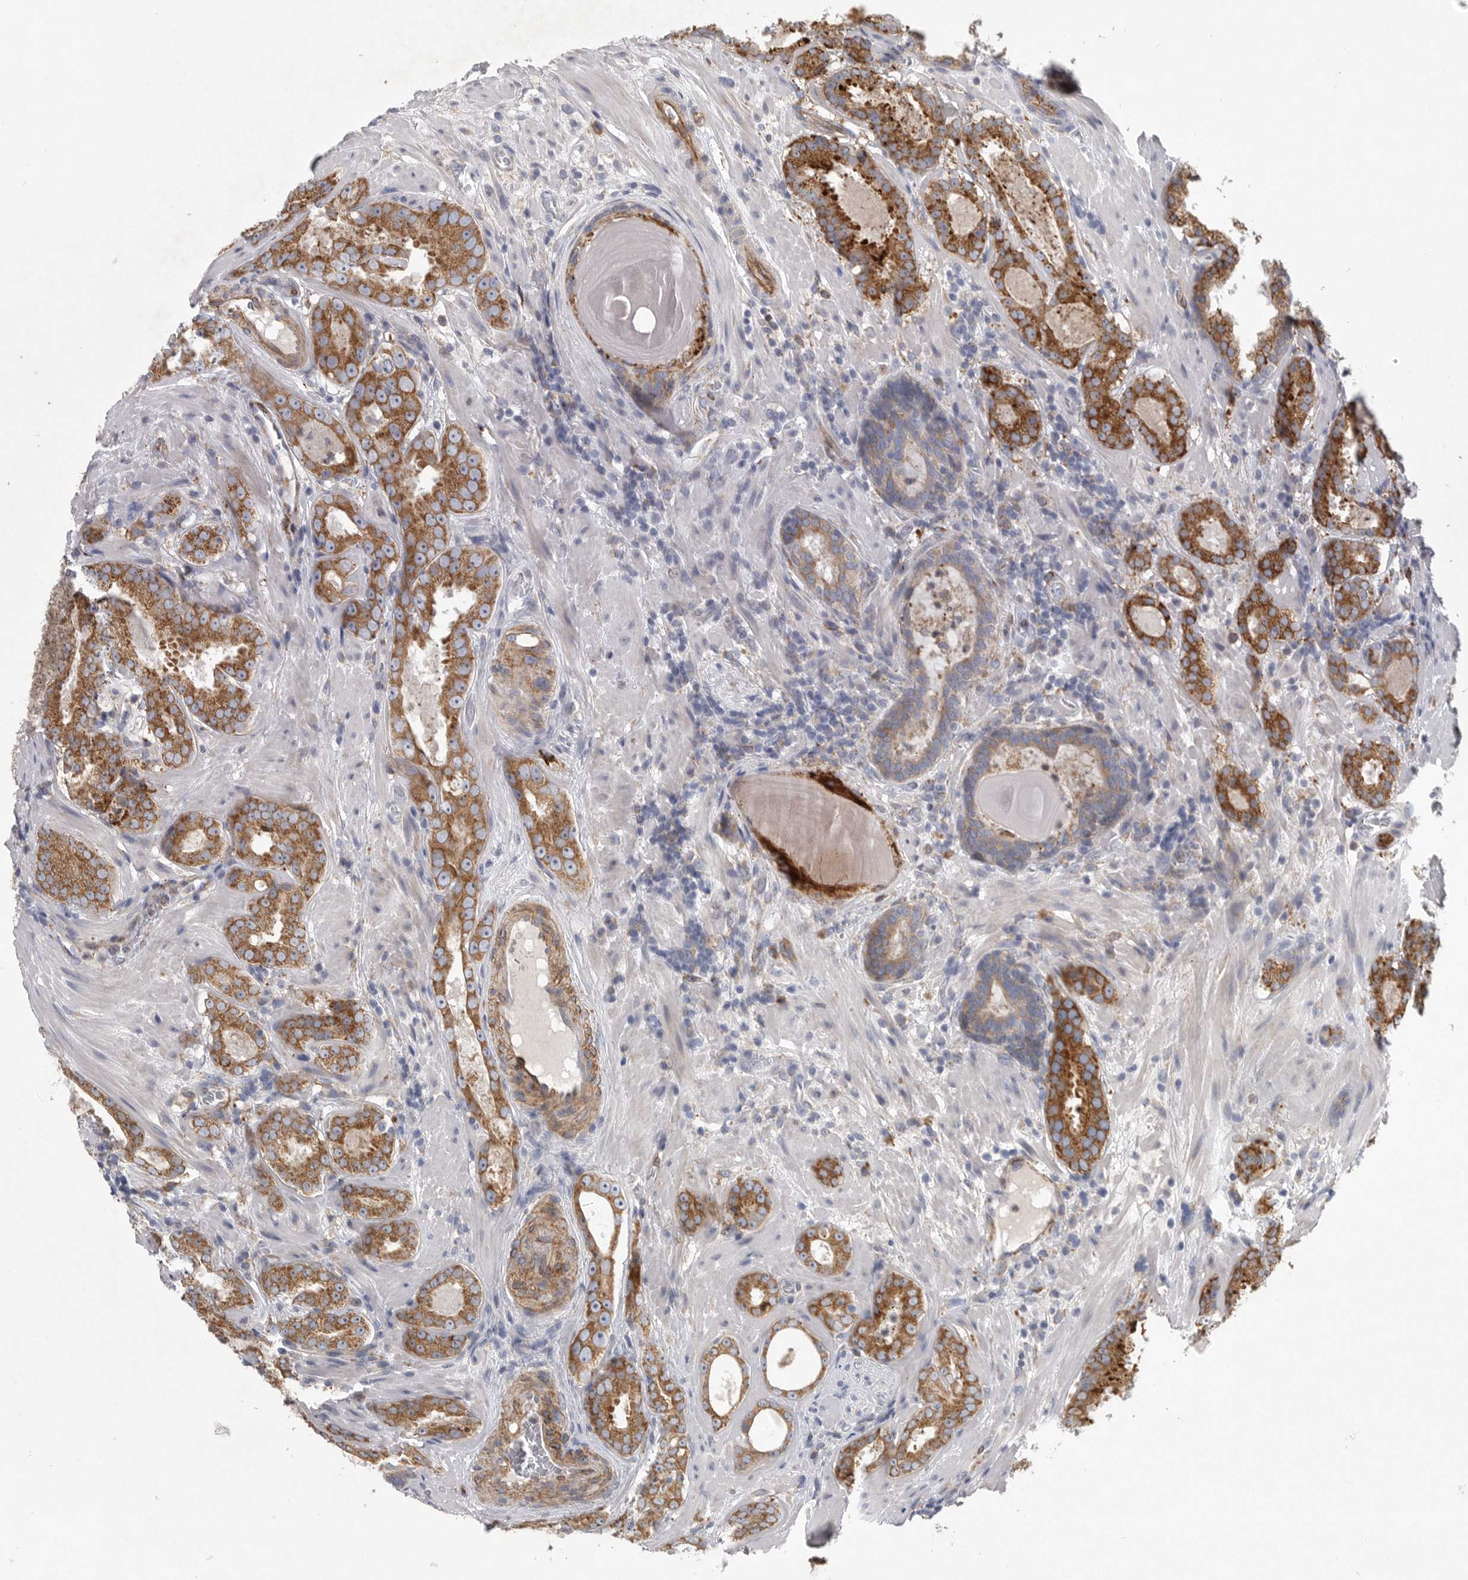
{"staining": {"intensity": "strong", "quantity": ">75%", "location": "cytoplasmic/membranous"}, "tissue": "prostate cancer", "cell_type": "Tumor cells", "image_type": "cancer", "snomed": [{"axis": "morphology", "description": "Adenocarcinoma, Low grade"}, {"axis": "topography", "description": "Prostate"}], "caption": "This is an image of immunohistochemistry (IHC) staining of prostate cancer (low-grade adenocarcinoma), which shows strong expression in the cytoplasmic/membranous of tumor cells.", "gene": "MINPP1", "patient": {"sex": "male", "age": 69}}